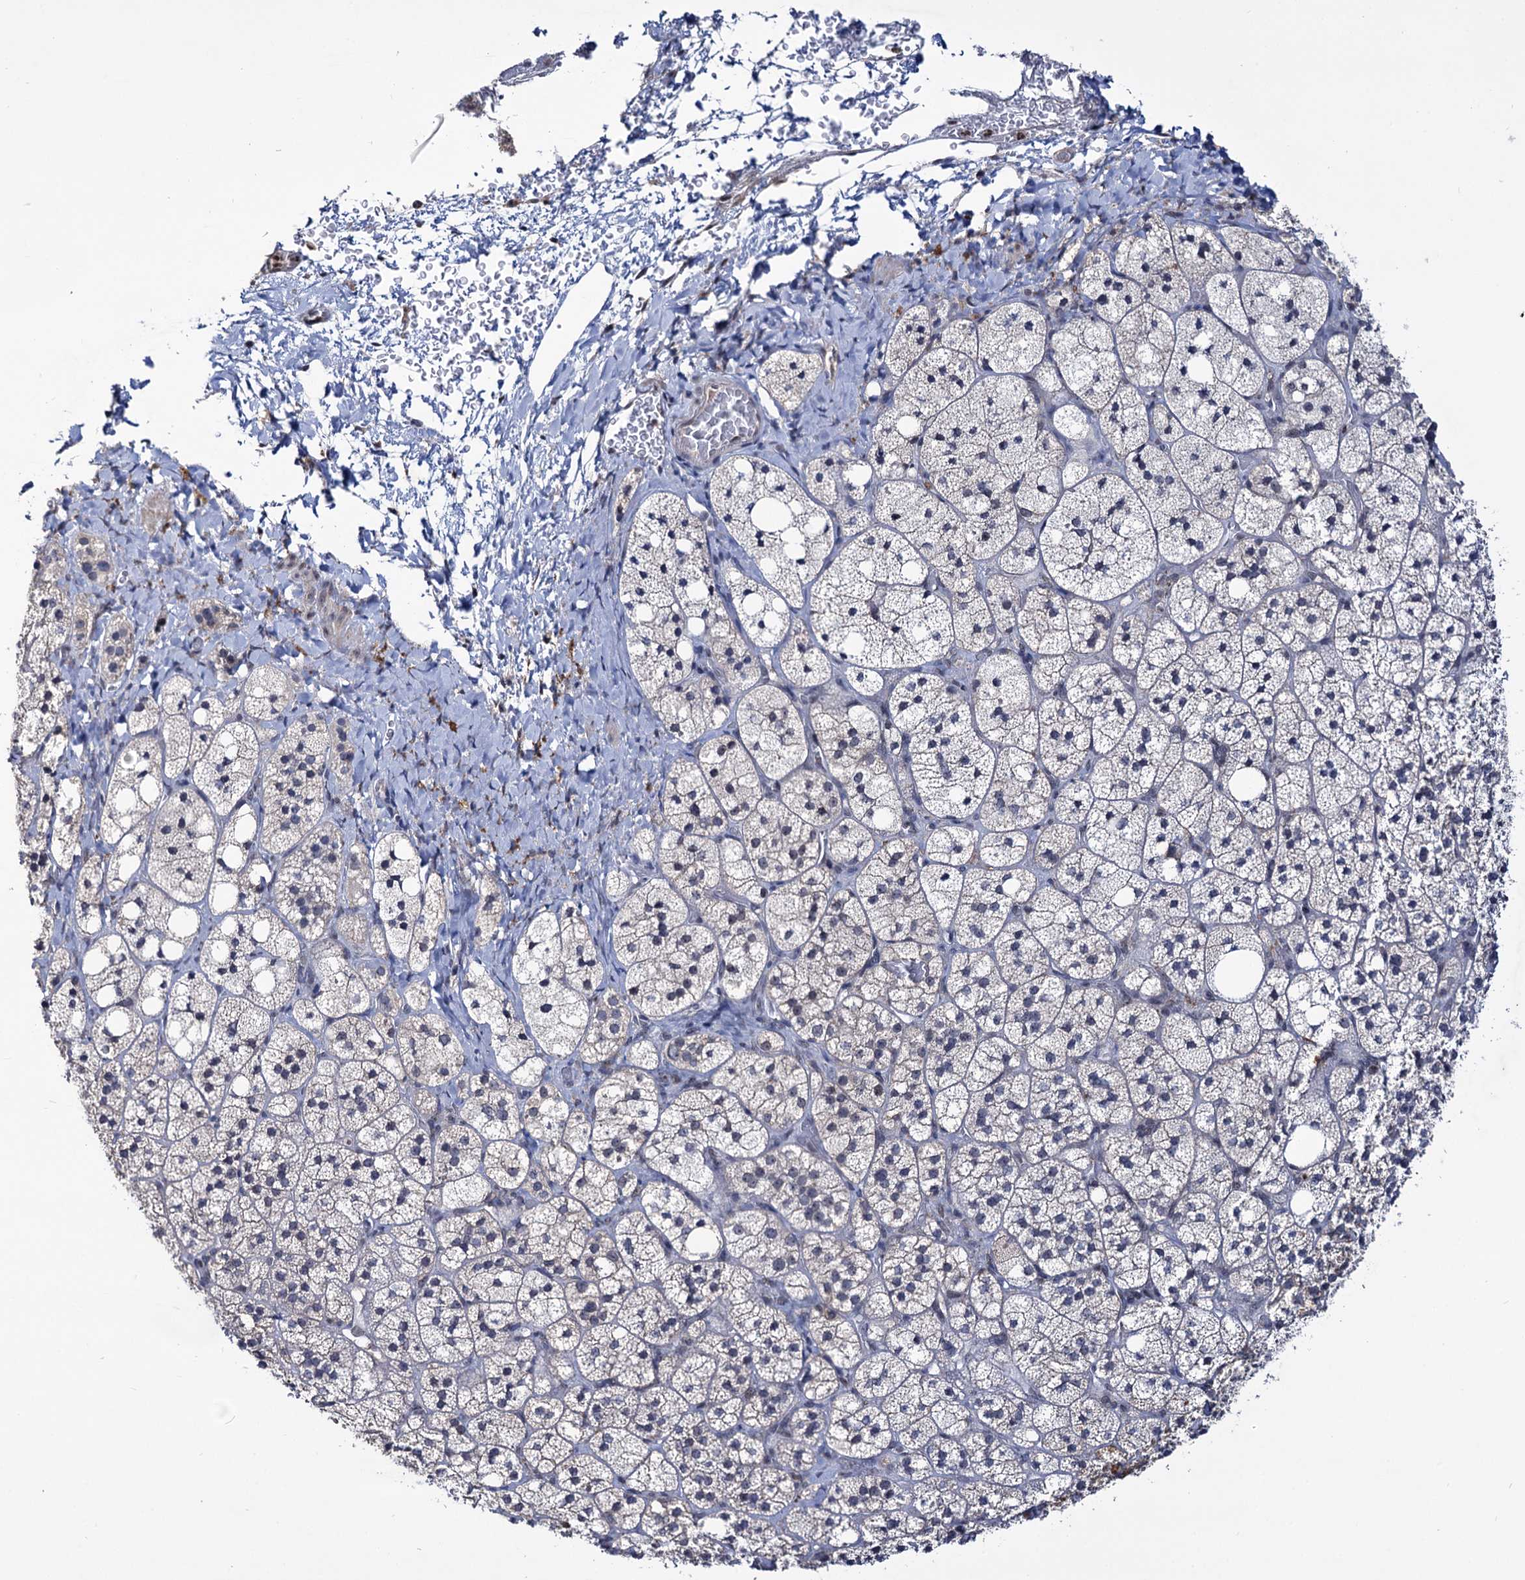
{"staining": {"intensity": "negative", "quantity": "none", "location": "none"}, "tissue": "adrenal gland", "cell_type": "Glandular cells", "image_type": "normal", "snomed": [{"axis": "morphology", "description": "Normal tissue, NOS"}, {"axis": "topography", "description": "Adrenal gland"}], "caption": "IHC of normal adrenal gland exhibits no staining in glandular cells. (DAB IHC visualized using brightfield microscopy, high magnification).", "gene": "SMCHD1", "patient": {"sex": "male", "age": 61}}